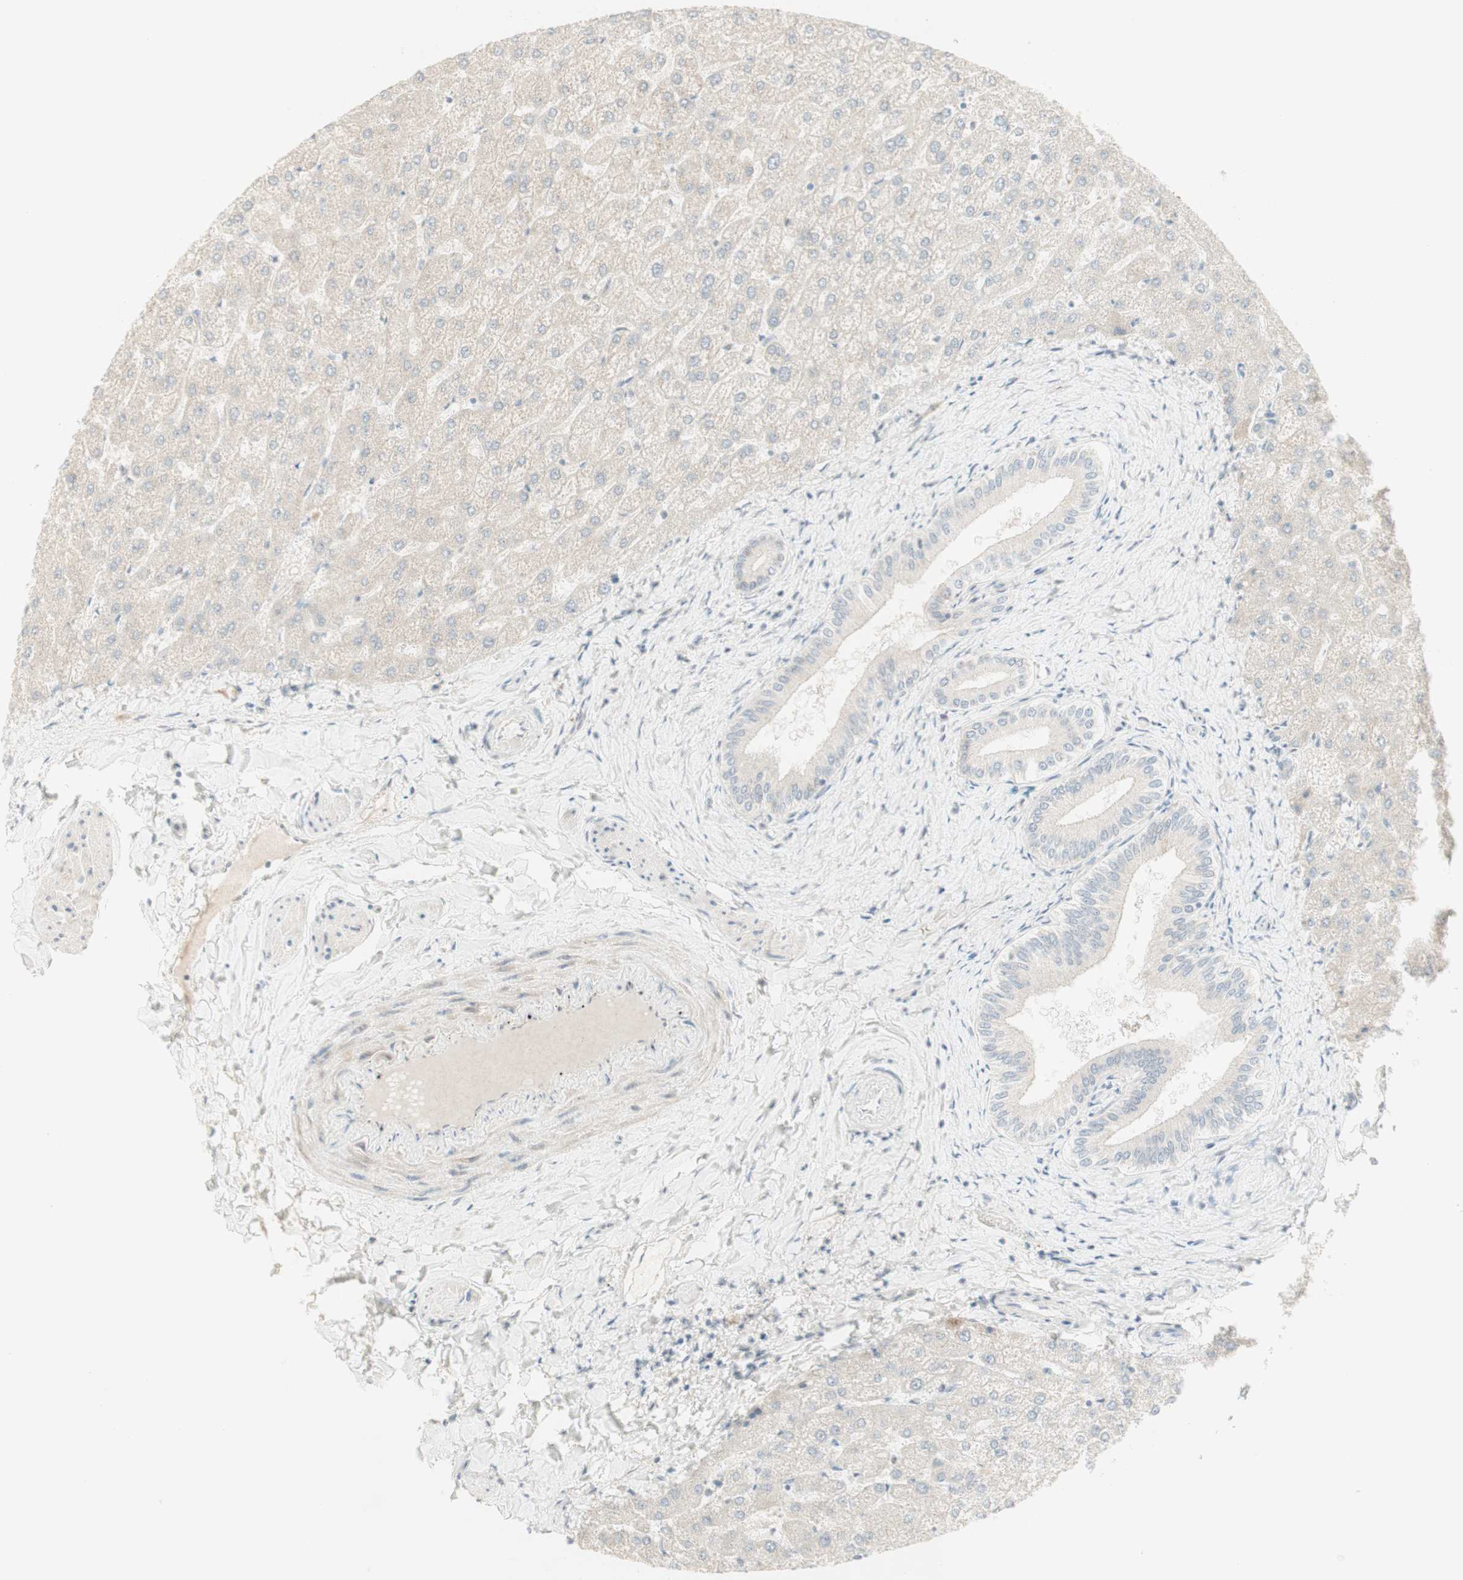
{"staining": {"intensity": "negative", "quantity": "none", "location": "none"}, "tissue": "liver", "cell_type": "Cholangiocytes", "image_type": "normal", "snomed": [{"axis": "morphology", "description": "Normal tissue, NOS"}, {"axis": "topography", "description": "Liver"}], "caption": "The immunohistochemistry (IHC) image has no significant expression in cholangiocytes of liver. (Brightfield microscopy of DAB (3,3'-diaminobenzidine) immunohistochemistry at high magnification).", "gene": "PLCD4", "patient": {"sex": "female", "age": 32}}